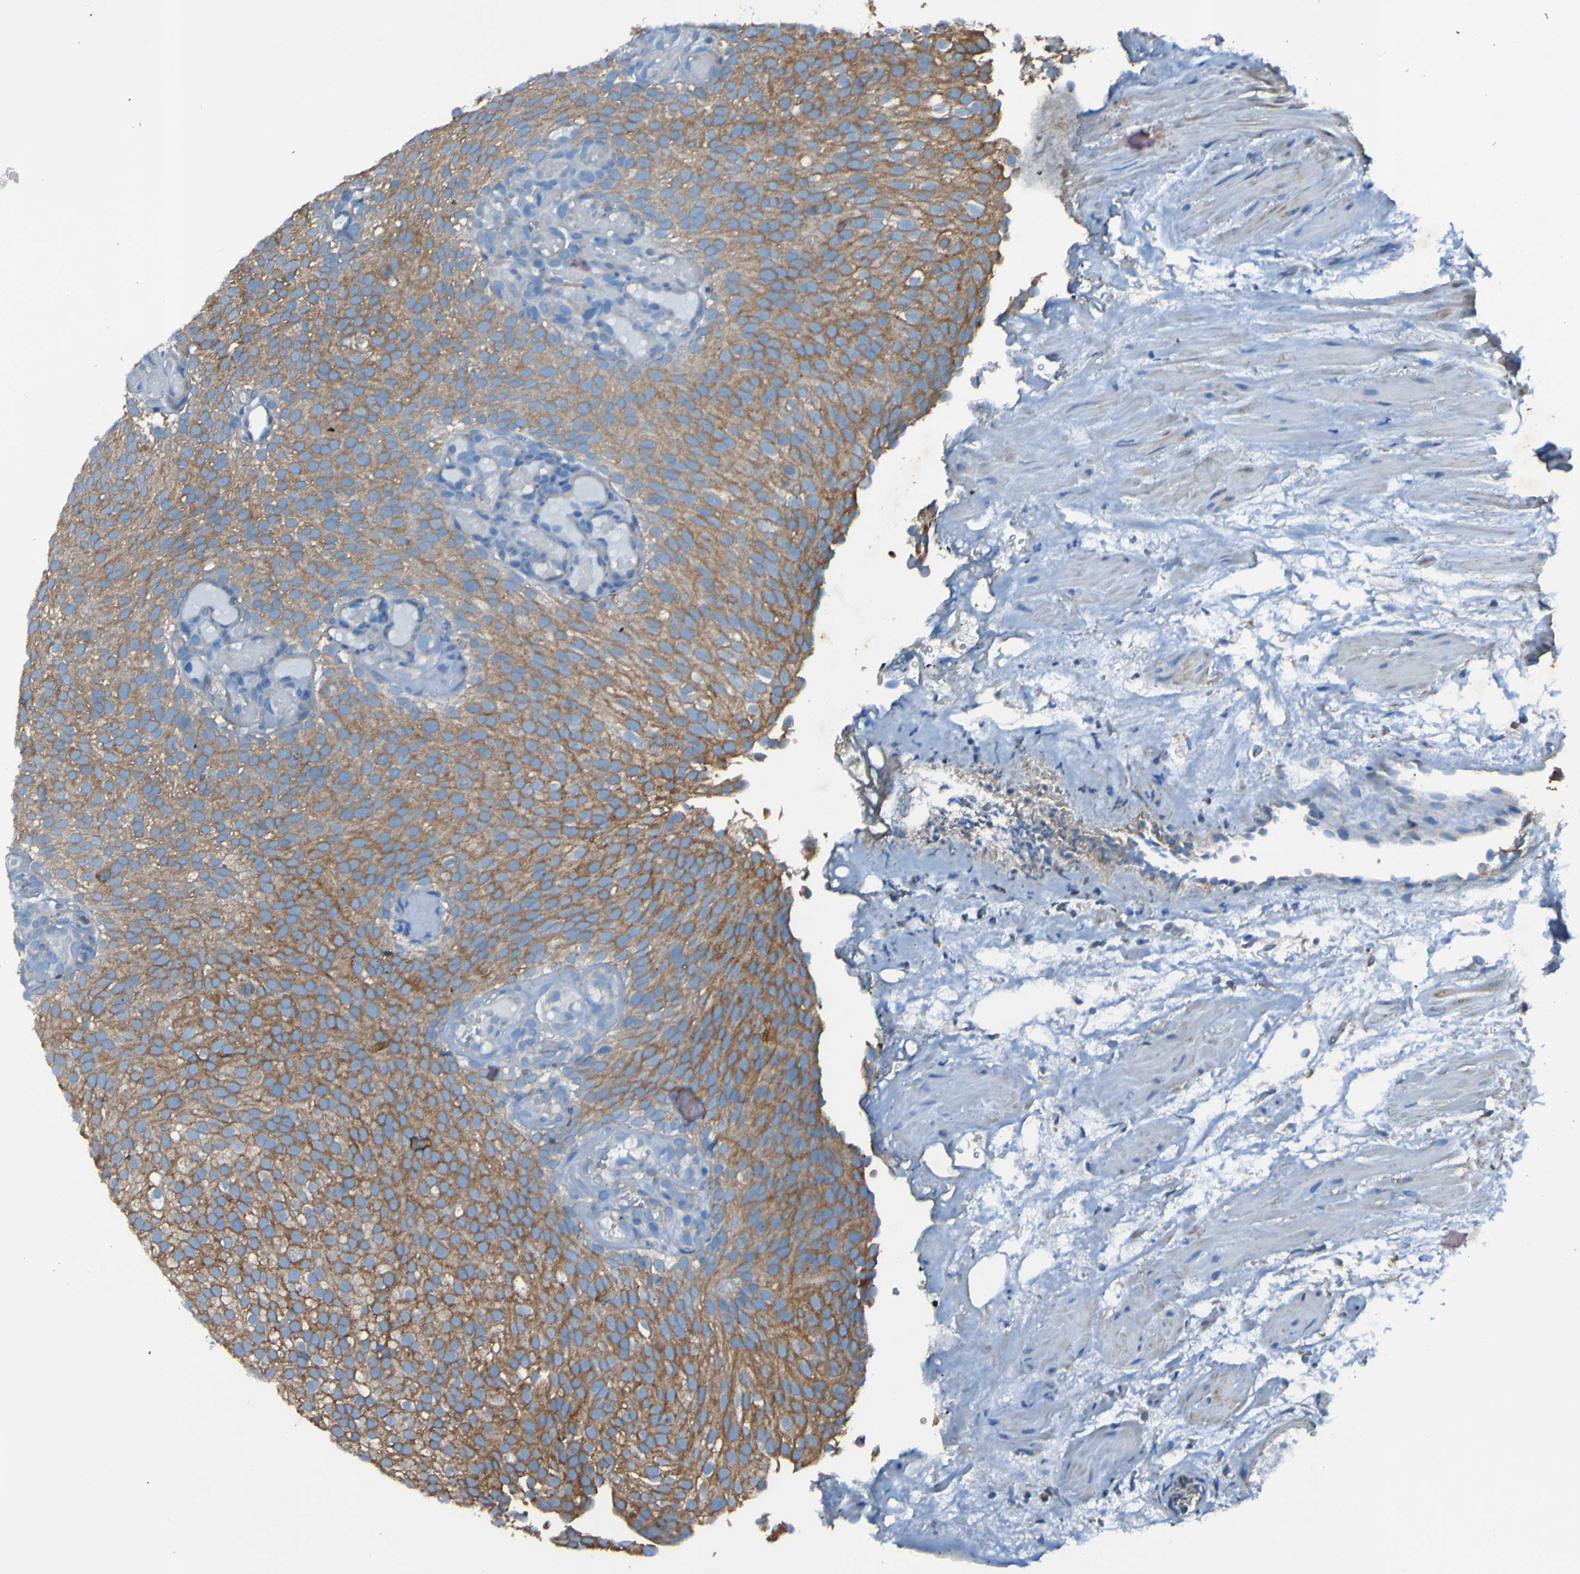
{"staining": {"intensity": "moderate", "quantity": ">75%", "location": "cytoplasmic/membranous"}, "tissue": "urothelial cancer", "cell_type": "Tumor cells", "image_type": "cancer", "snomed": [{"axis": "morphology", "description": "Urothelial carcinoma, Low grade"}, {"axis": "topography", "description": "Urinary bladder"}], "caption": "Urothelial carcinoma (low-grade) stained with a protein marker exhibits moderate staining in tumor cells.", "gene": "RAB5B", "patient": {"sex": "male", "age": 78}}